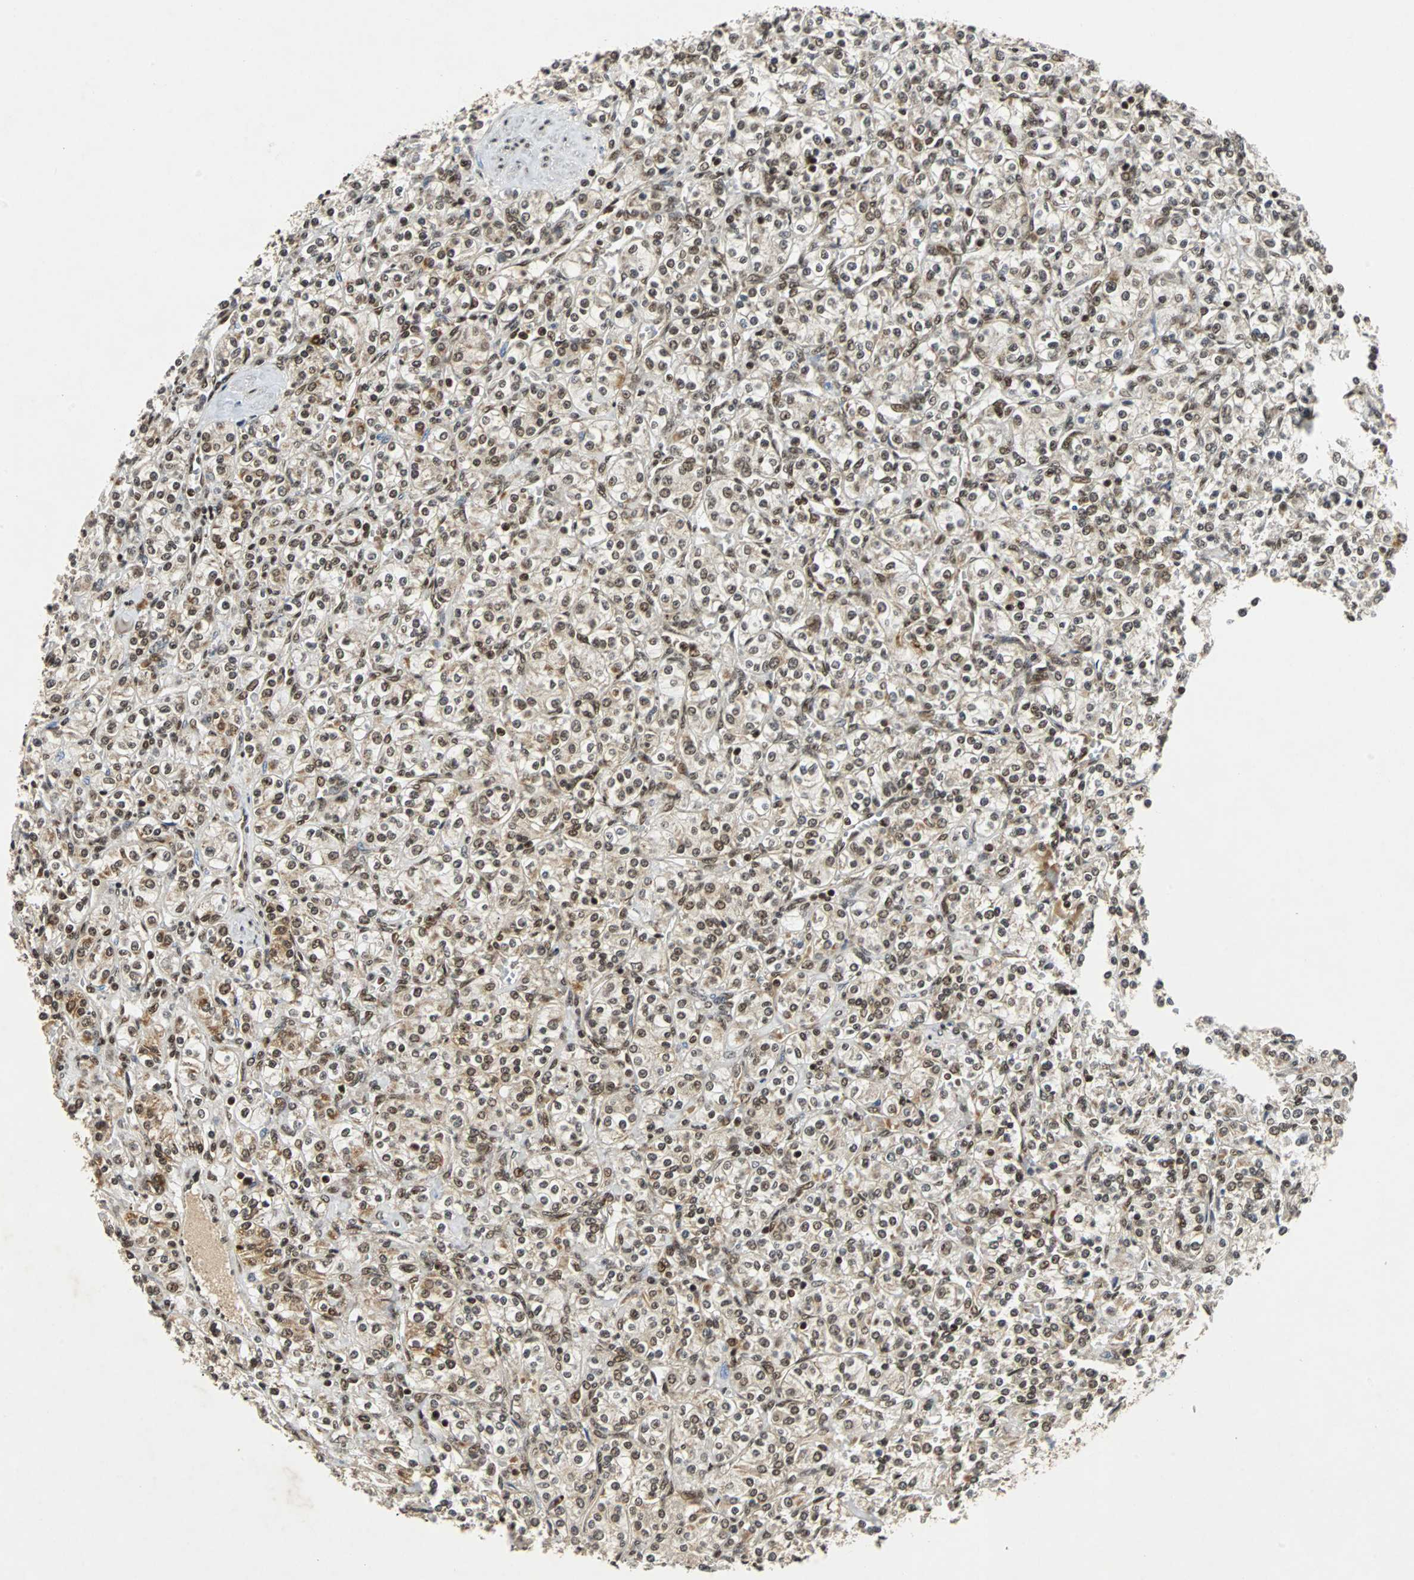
{"staining": {"intensity": "moderate", "quantity": ">75%", "location": "nuclear"}, "tissue": "renal cancer", "cell_type": "Tumor cells", "image_type": "cancer", "snomed": [{"axis": "morphology", "description": "Adenocarcinoma, NOS"}, {"axis": "topography", "description": "Kidney"}], "caption": "Immunohistochemical staining of human renal cancer (adenocarcinoma) displays medium levels of moderate nuclear protein staining in approximately >75% of tumor cells.", "gene": "TAF5", "patient": {"sex": "male", "age": 77}}